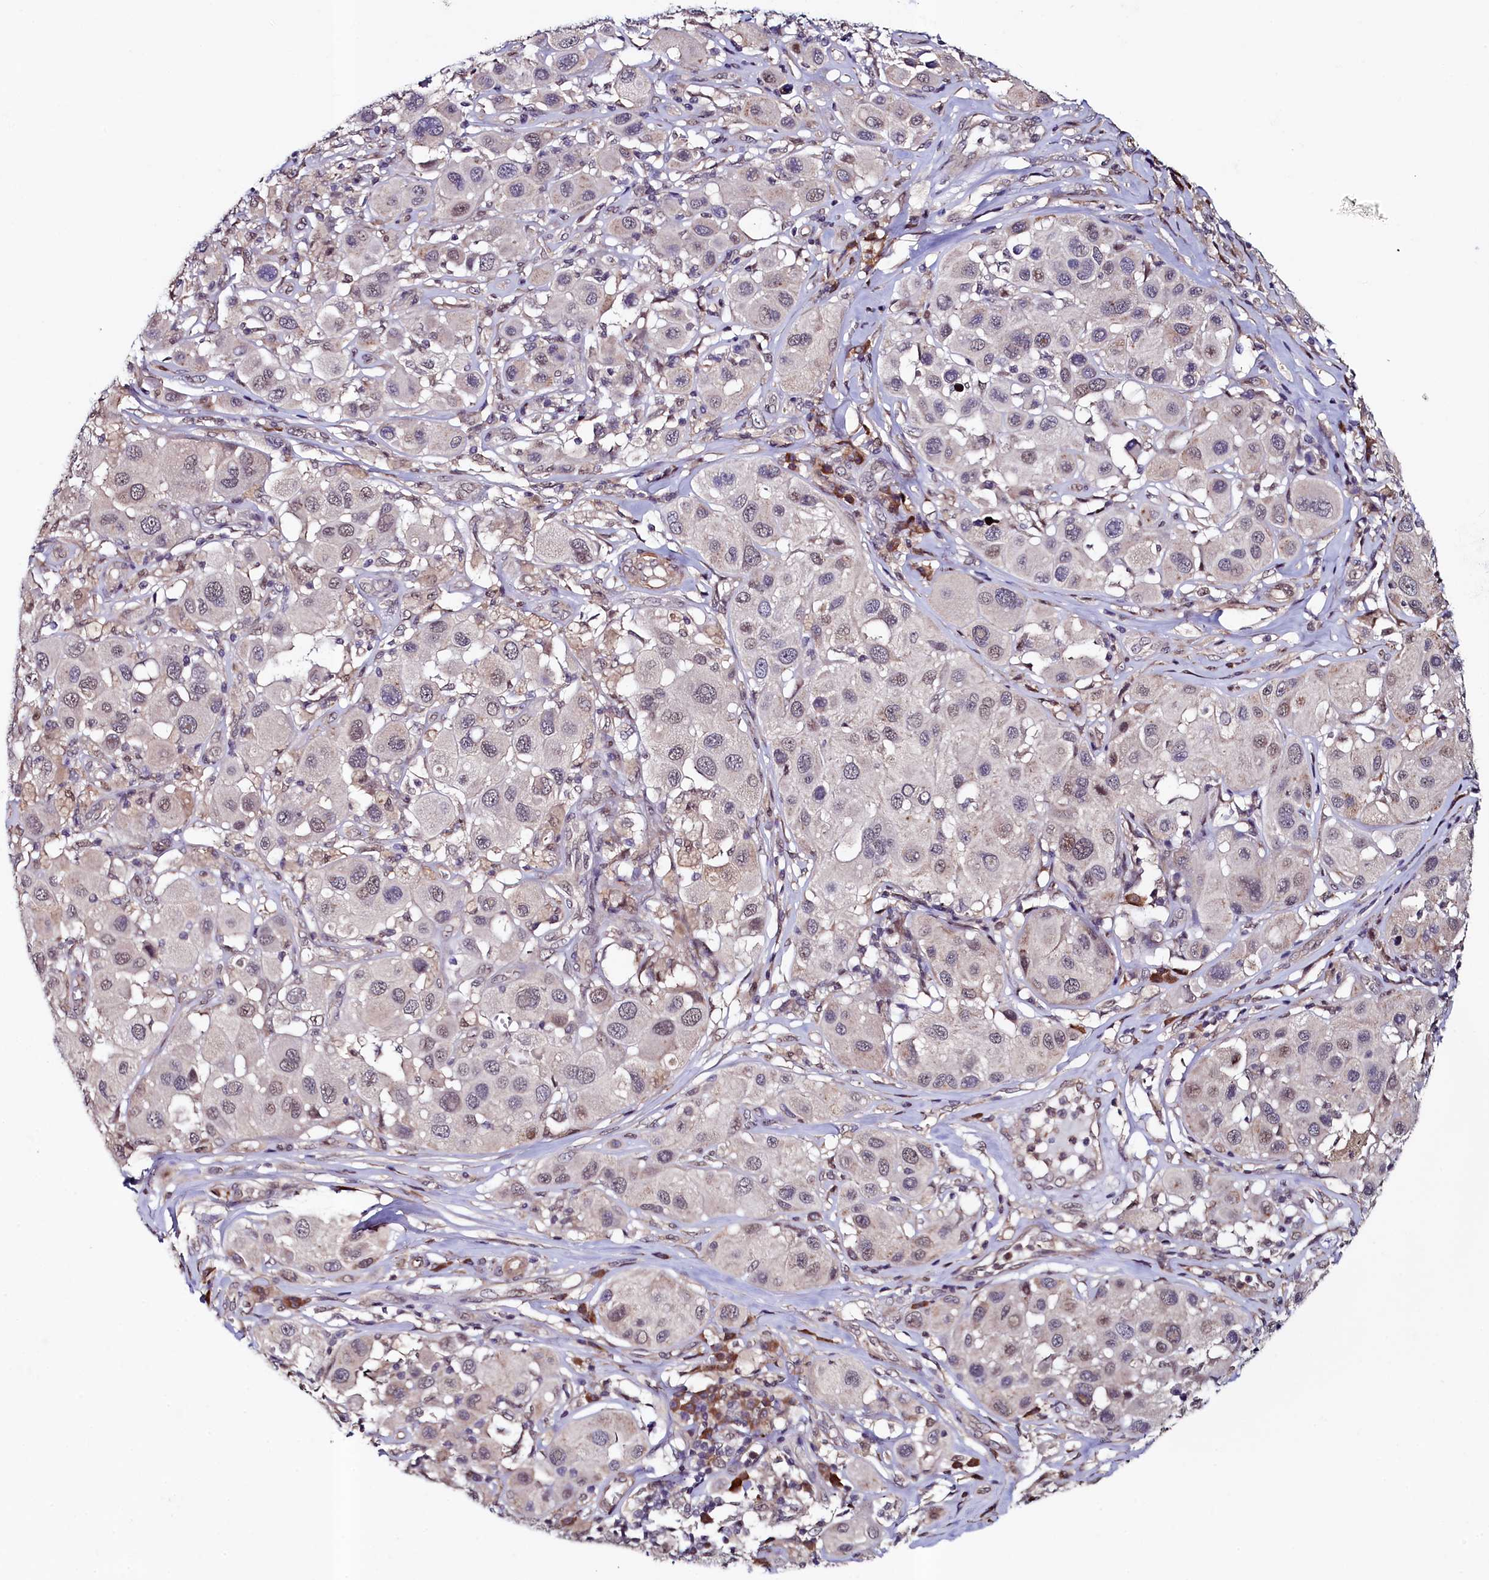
{"staining": {"intensity": "weak", "quantity": "25%-75%", "location": "nuclear"}, "tissue": "melanoma", "cell_type": "Tumor cells", "image_type": "cancer", "snomed": [{"axis": "morphology", "description": "Malignant melanoma, Metastatic site"}, {"axis": "topography", "description": "Skin"}], "caption": "Protein expression analysis of human malignant melanoma (metastatic site) reveals weak nuclear positivity in about 25%-75% of tumor cells. Using DAB (brown) and hematoxylin (blue) stains, captured at high magnification using brightfield microscopy.", "gene": "LEO1", "patient": {"sex": "male", "age": 41}}